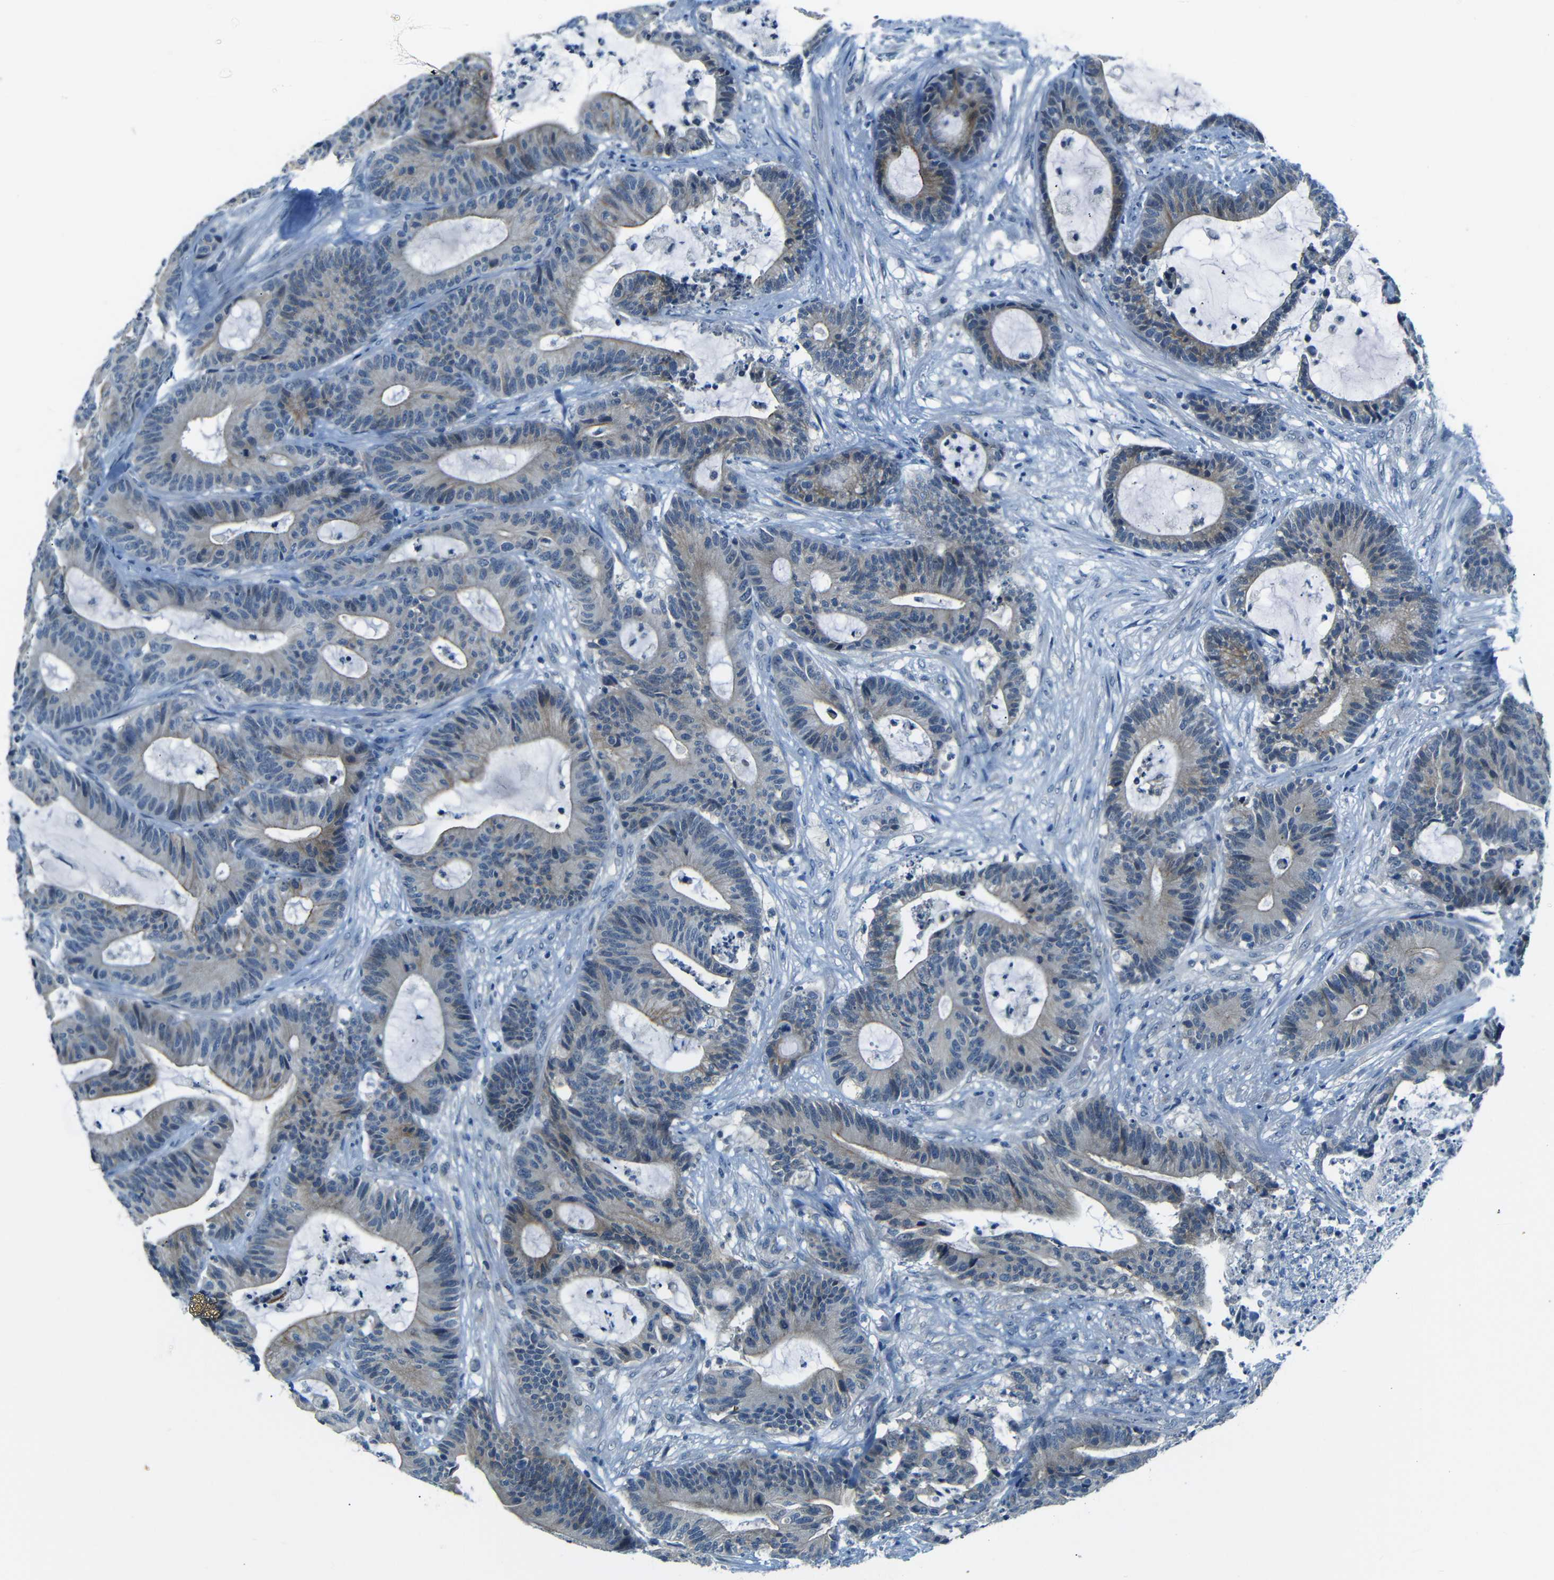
{"staining": {"intensity": "moderate", "quantity": "<25%", "location": "cytoplasmic/membranous"}, "tissue": "colorectal cancer", "cell_type": "Tumor cells", "image_type": "cancer", "snomed": [{"axis": "morphology", "description": "Adenocarcinoma, NOS"}, {"axis": "topography", "description": "Colon"}], "caption": "Immunohistochemical staining of colorectal cancer (adenocarcinoma) displays low levels of moderate cytoplasmic/membranous positivity in approximately <25% of tumor cells.", "gene": "ANK3", "patient": {"sex": "female", "age": 84}}